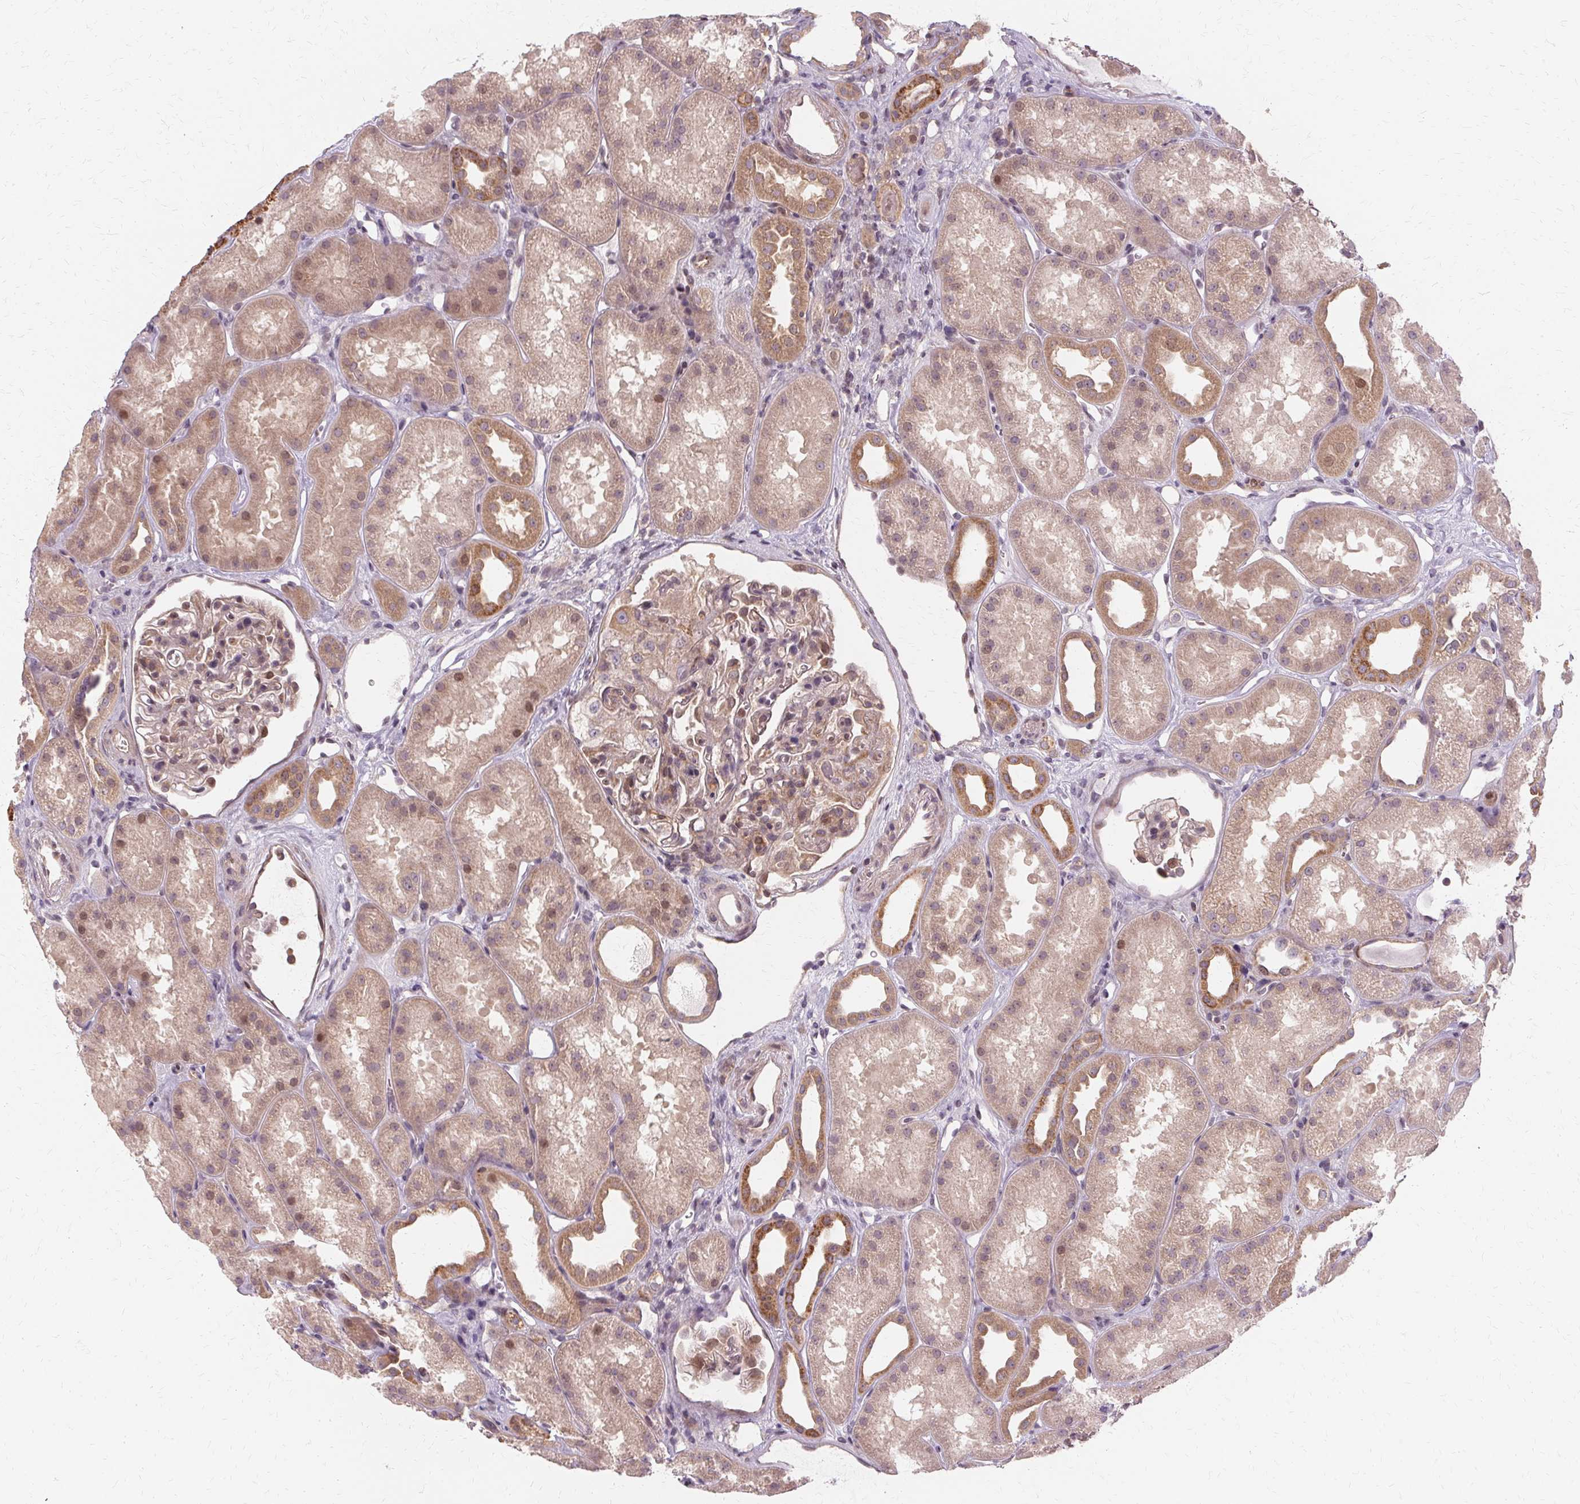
{"staining": {"intensity": "weak", "quantity": ">75%", "location": "cytoplasmic/membranous"}, "tissue": "kidney", "cell_type": "Cells in glomeruli", "image_type": "normal", "snomed": [{"axis": "morphology", "description": "Normal tissue, NOS"}, {"axis": "topography", "description": "Kidney"}], "caption": "The photomicrograph shows immunohistochemical staining of benign kidney. There is weak cytoplasmic/membranous positivity is appreciated in approximately >75% of cells in glomeruli.", "gene": "USP8", "patient": {"sex": "male", "age": 61}}